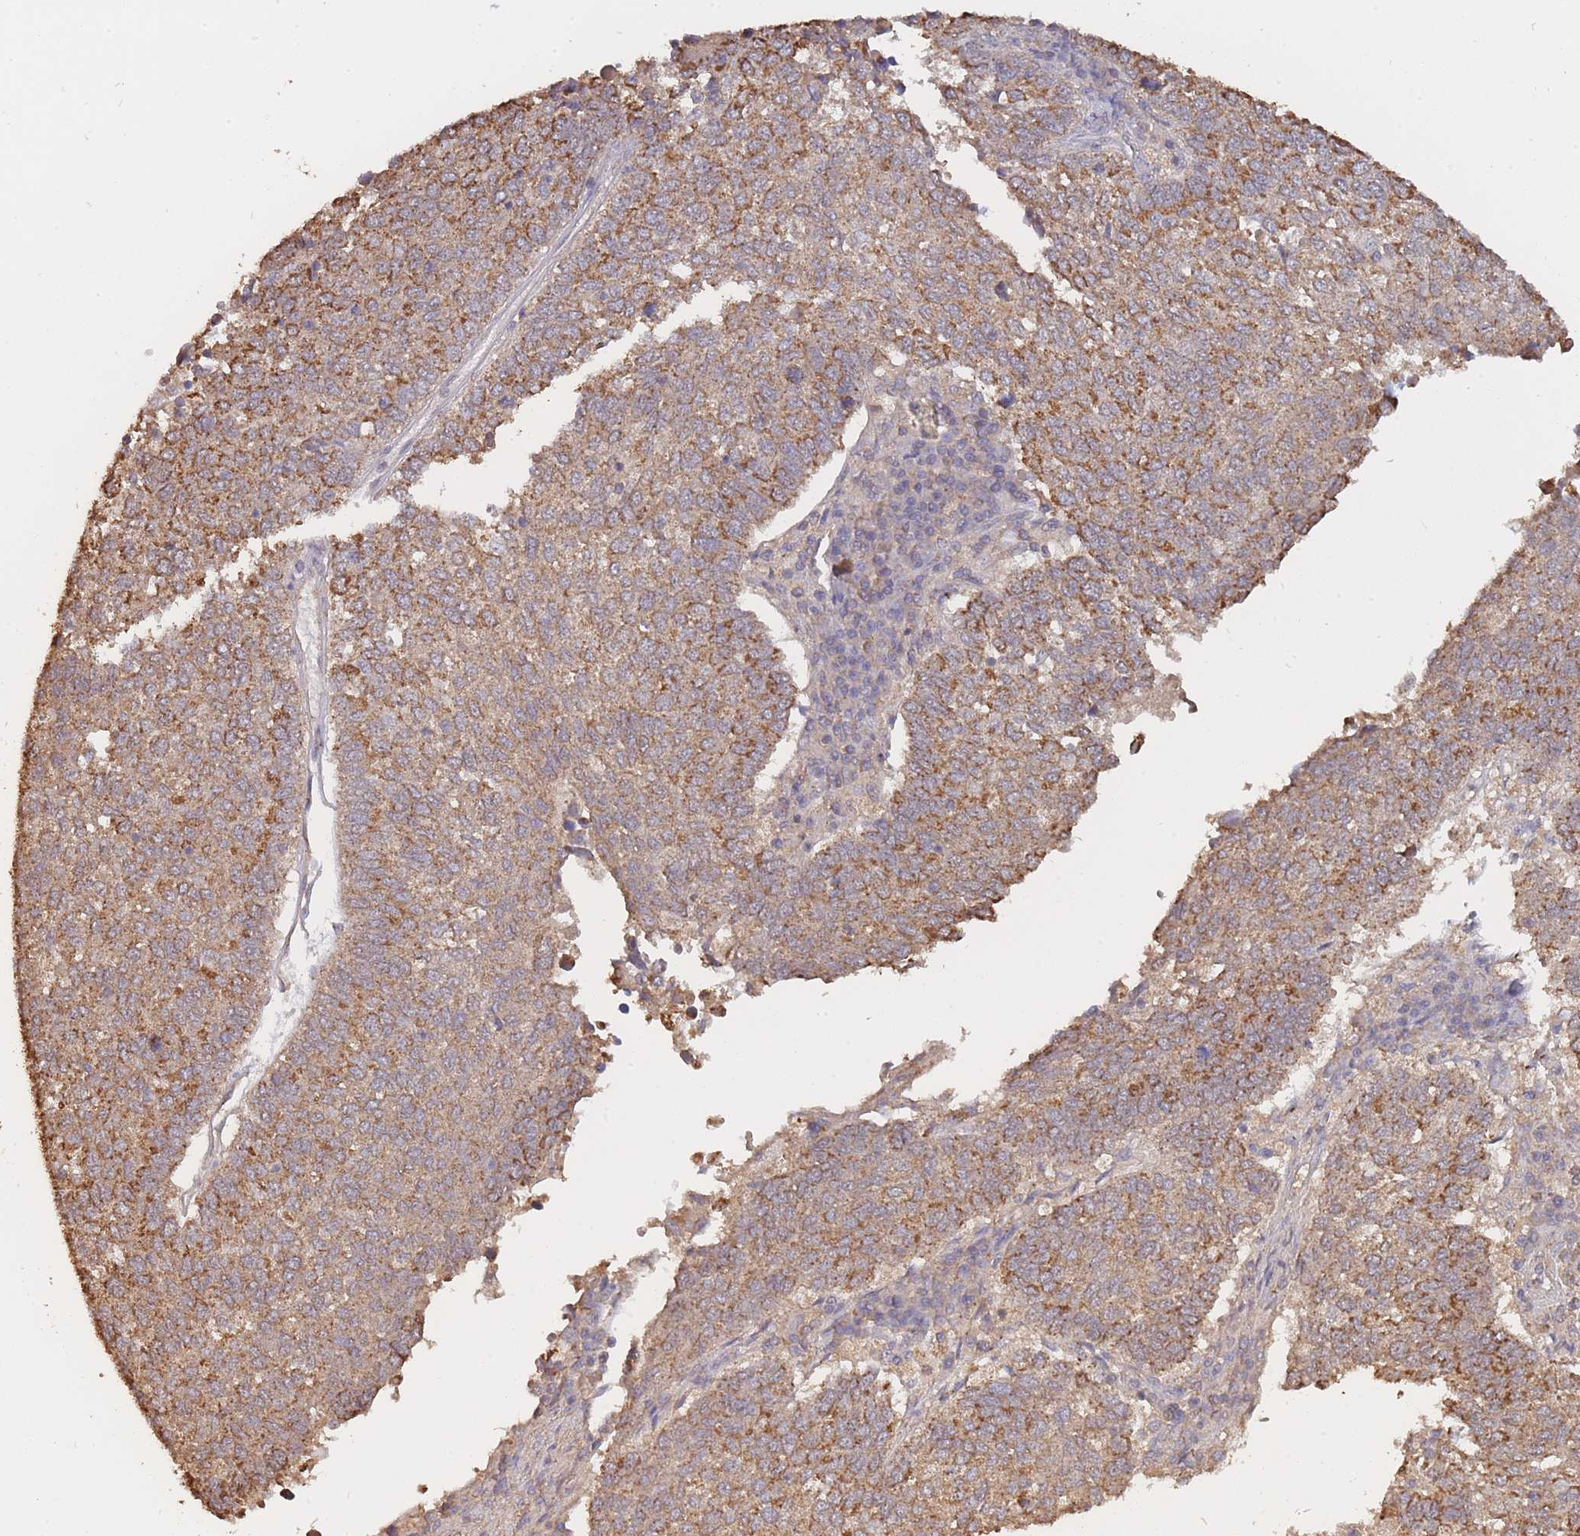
{"staining": {"intensity": "moderate", "quantity": ">75%", "location": "cytoplasmic/membranous"}, "tissue": "lung cancer", "cell_type": "Tumor cells", "image_type": "cancer", "snomed": [{"axis": "morphology", "description": "Squamous cell carcinoma, NOS"}, {"axis": "topography", "description": "Lung"}], "caption": "Immunohistochemistry micrograph of squamous cell carcinoma (lung) stained for a protein (brown), which displays medium levels of moderate cytoplasmic/membranous expression in approximately >75% of tumor cells.", "gene": "METRN", "patient": {"sex": "male", "age": 73}}